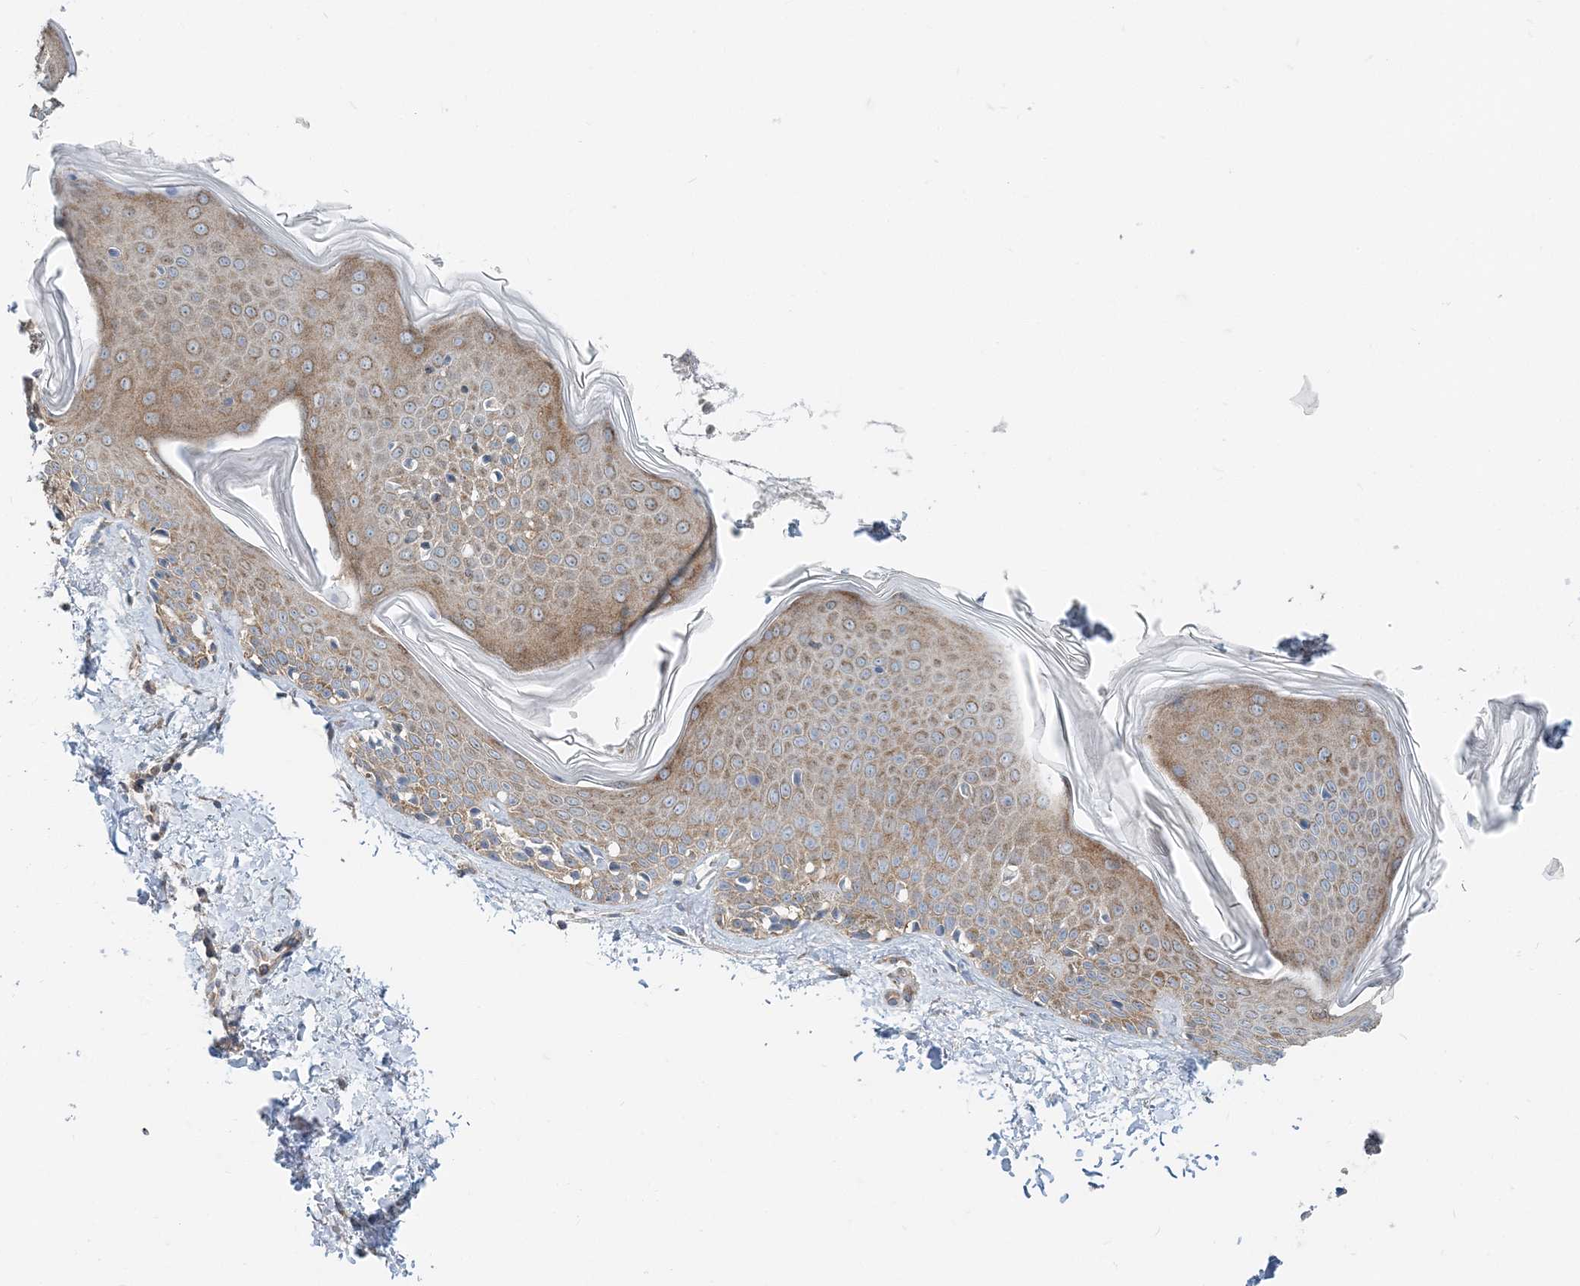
{"staining": {"intensity": "negative", "quantity": "none", "location": "none"}, "tissue": "skin", "cell_type": "Fibroblasts", "image_type": "normal", "snomed": [{"axis": "morphology", "description": "Normal tissue, NOS"}, {"axis": "topography", "description": "Skin"}], "caption": "Protein analysis of benign skin reveals no significant expression in fibroblasts. The staining was performed using DAB to visualize the protein expression in brown, while the nuclei were stained in blue with hematoxylin (Magnification: 20x).", "gene": "MOB4", "patient": {"sex": "male", "age": 37}}